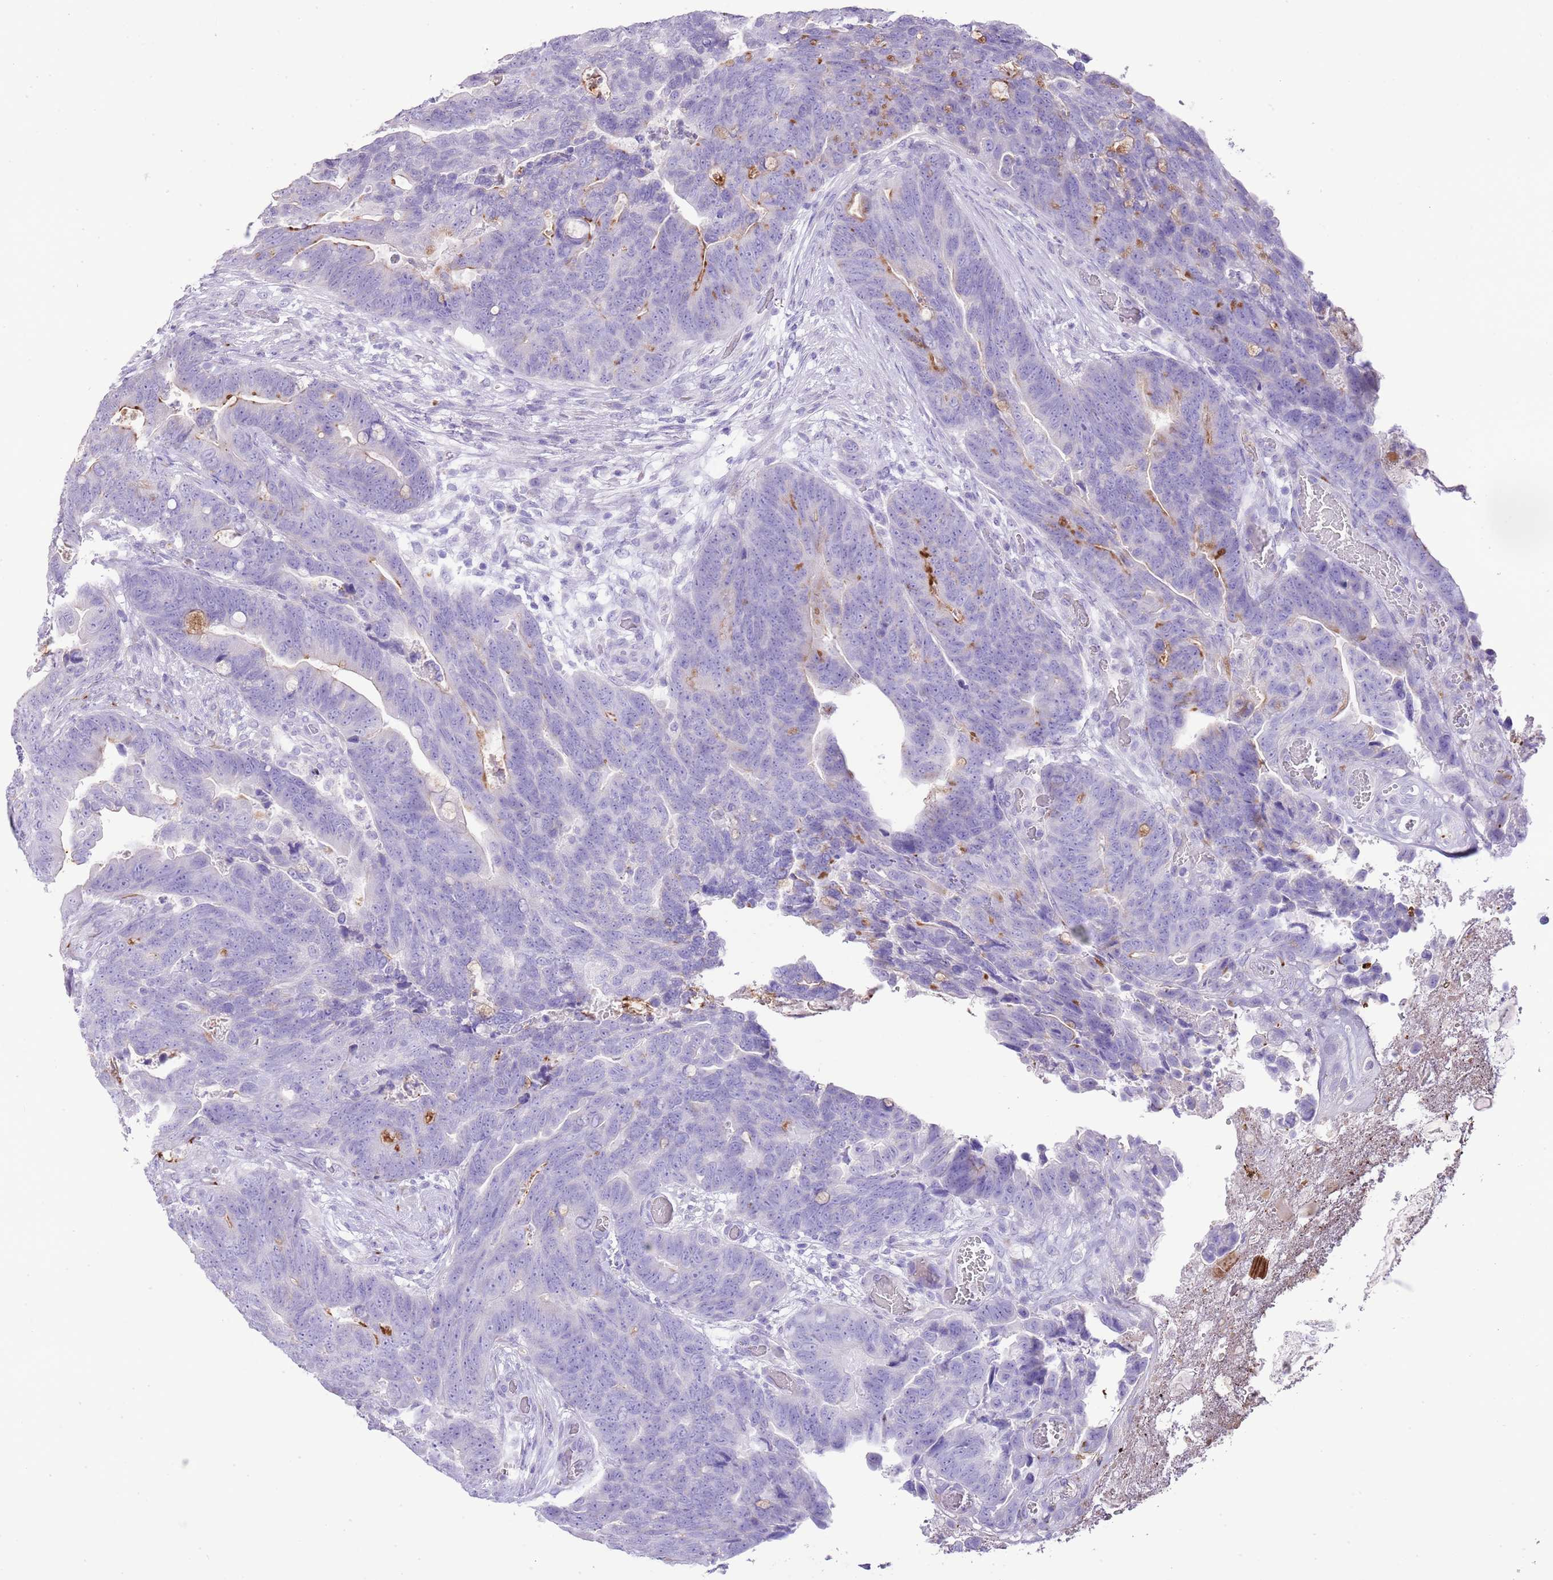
{"staining": {"intensity": "negative", "quantity": "none", "location": "none"}, "tissue": "colorectal cancer", "cell_type": "Tumor cells", "image_type": "cancer", "snomed": [{"axis": "morphology", "description": "Adenocarcinoma, NOS"}, {"axis": "topography", "description": "Colon"}], "caption": "This micrograph is of colorectal adenocarcinoma stained with immunohistochemistry to label a protein in brown with the nuclei are counter-stained blue. There is no positivity in tumor cells. Brightfield microscopy of immunohistochemistry stained with DAB (brown) and hematoxylin (blue), captured at high magnification.", "gene": "OR2Z1", "patient": {"sex": "female", "age": 82}}